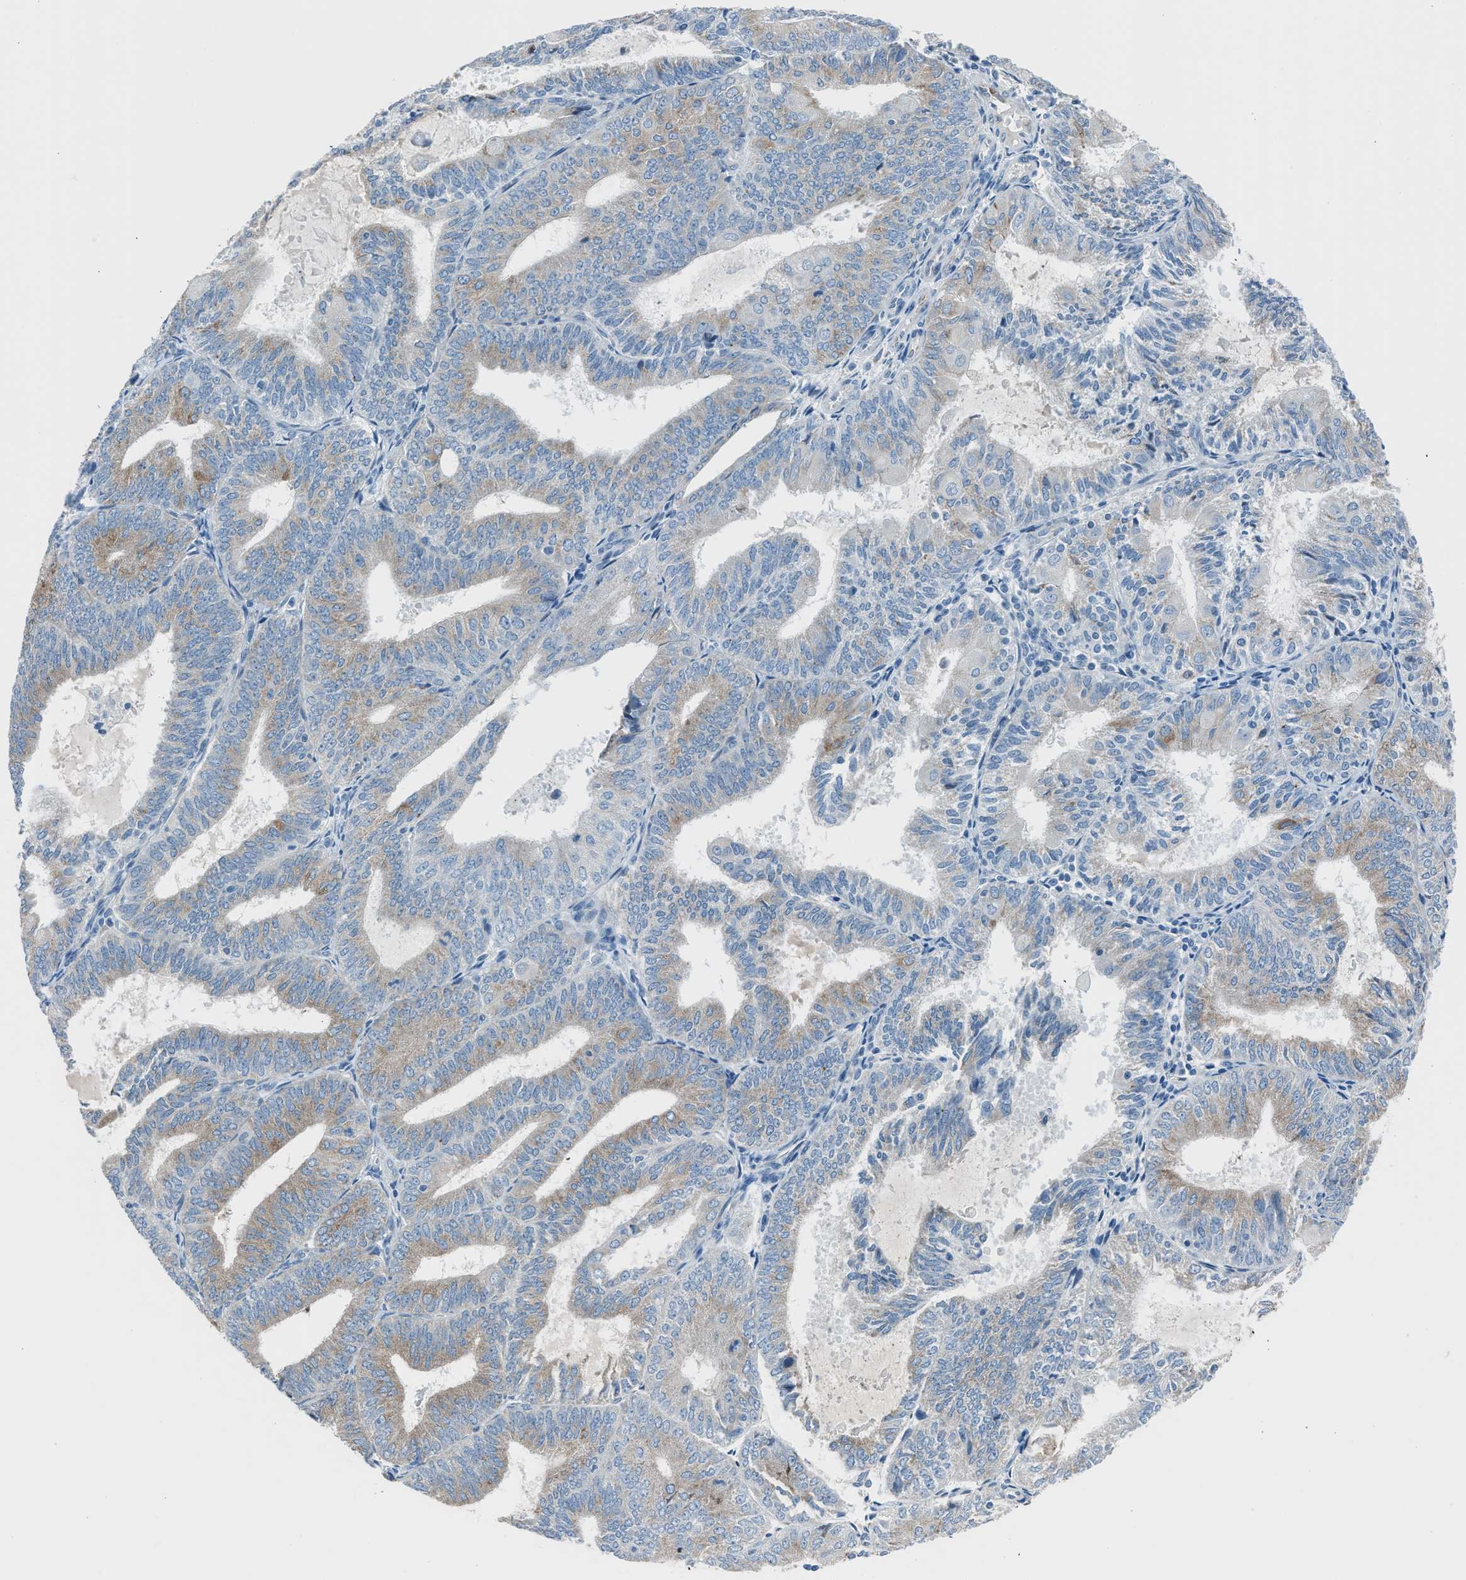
{"staining": {"intensity": "moderate", "quantity": "25%-75%", "location": "cytoplasmic/membranous"}, "tissue": "endometrial cancer", "cell_type": "Tumor cells", "image_type": "cancer", "snomed": [{"axis": "morphology", "description": "Adenocarcinoma, NOS"}, {"axis": "topography", "description": "Endometrium"}], "caption": "Immunohistochemical staining of endometrial adenocarcinoma exhibits medium levels of moderate cytoplasmic/membranous positivity in approximately 25%-75% of tumor cells.", "gene": "RNF41", "patient": {"sex": "female", "age": 81}}